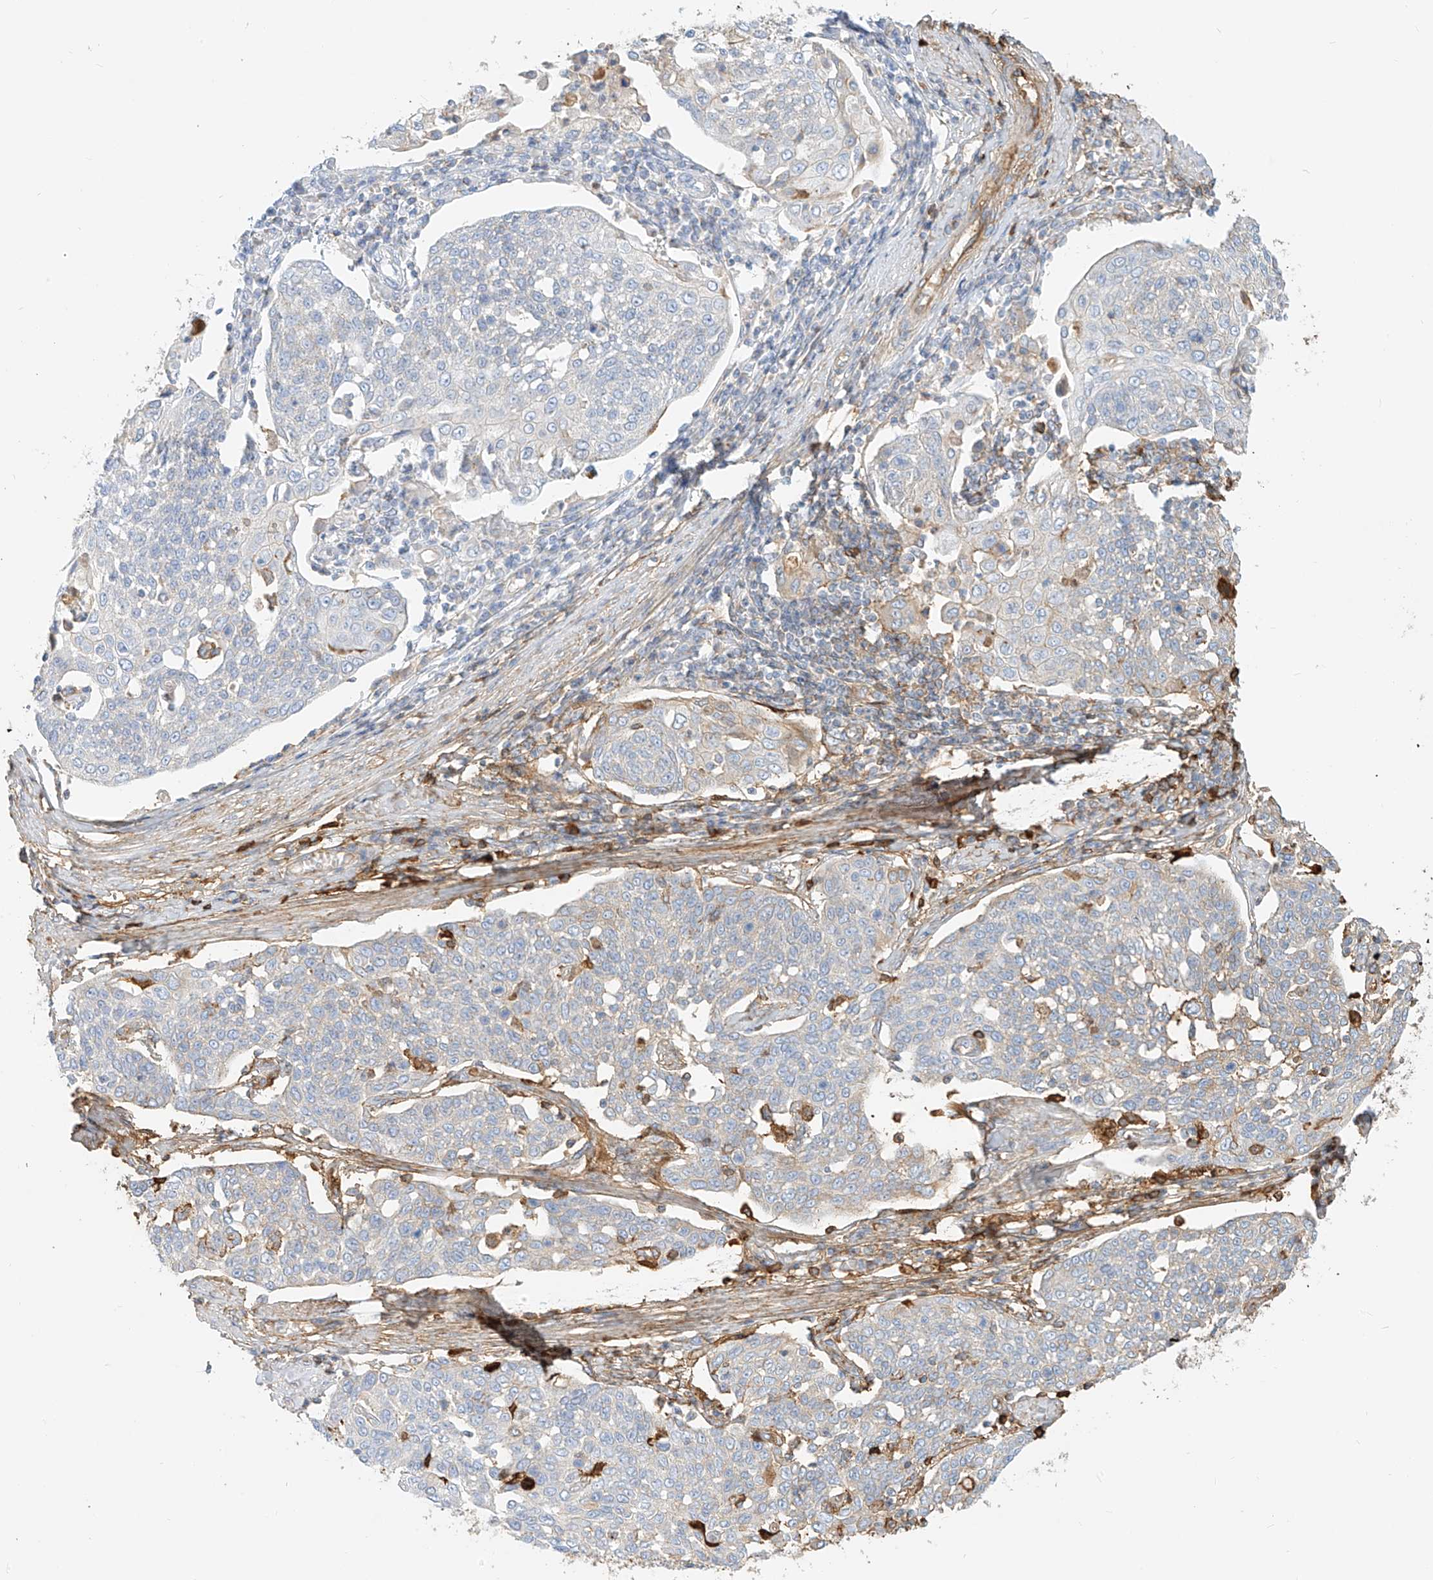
{"staining": {"intensity": "negative", "quantity": "none", "location": "none"}, "tissue": "cervical cancer", "cell_type": "Tumor cells", "image_type": "cancer", "snomed": [{"axis": "morphology", "description": "Squamous cell carcinoma, NOS"}, {"axis": "topography", "description": "Cervix"}], "caption": "DAB (3,3'-diaminobenzidine) immunohistochemical staining of cervical cancer exhibits no significant staining in tumor cells. (DAB immunohistochemistry (IHC) visualized using brightfield microscopy, high magnification).", "gene": "OCSTAMP", "patient": {"sex": "female", "age": 34}}